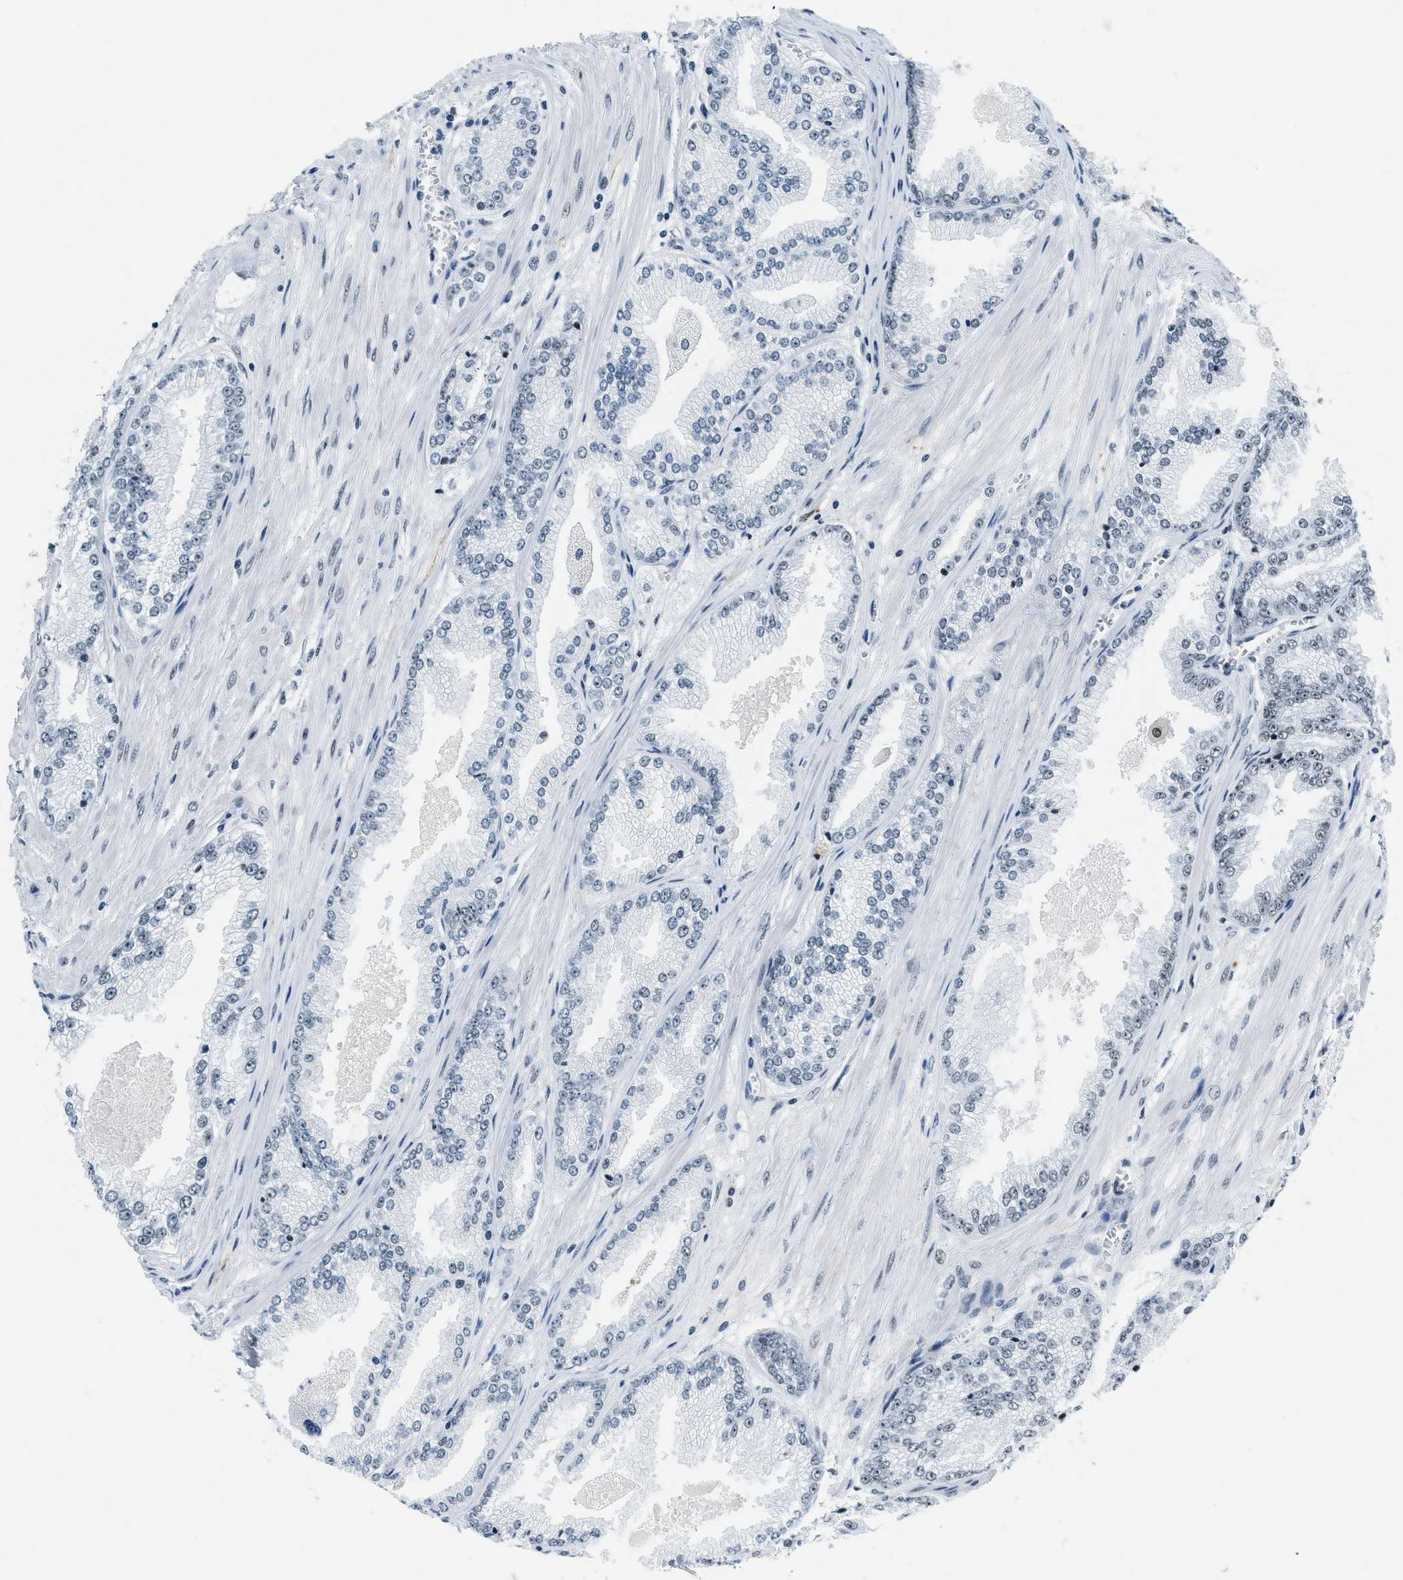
{"staining": {"intensity": "negative", "quantity": "none", "location": "none"}, "tissue": "prostate cancer", "cell_type": "Tumor cells", "image_type": "cancer", "snomed": [{"axis": "morphology", "description": "Adenocarcinoma, High grade"}, {"axis": "topography", "description": "Prostate"}], "caption": "Tumor cells show no significant positivity in prostate cancer.", "gene": "TOP1", "patient": {"sex": "male", "age": 61}}